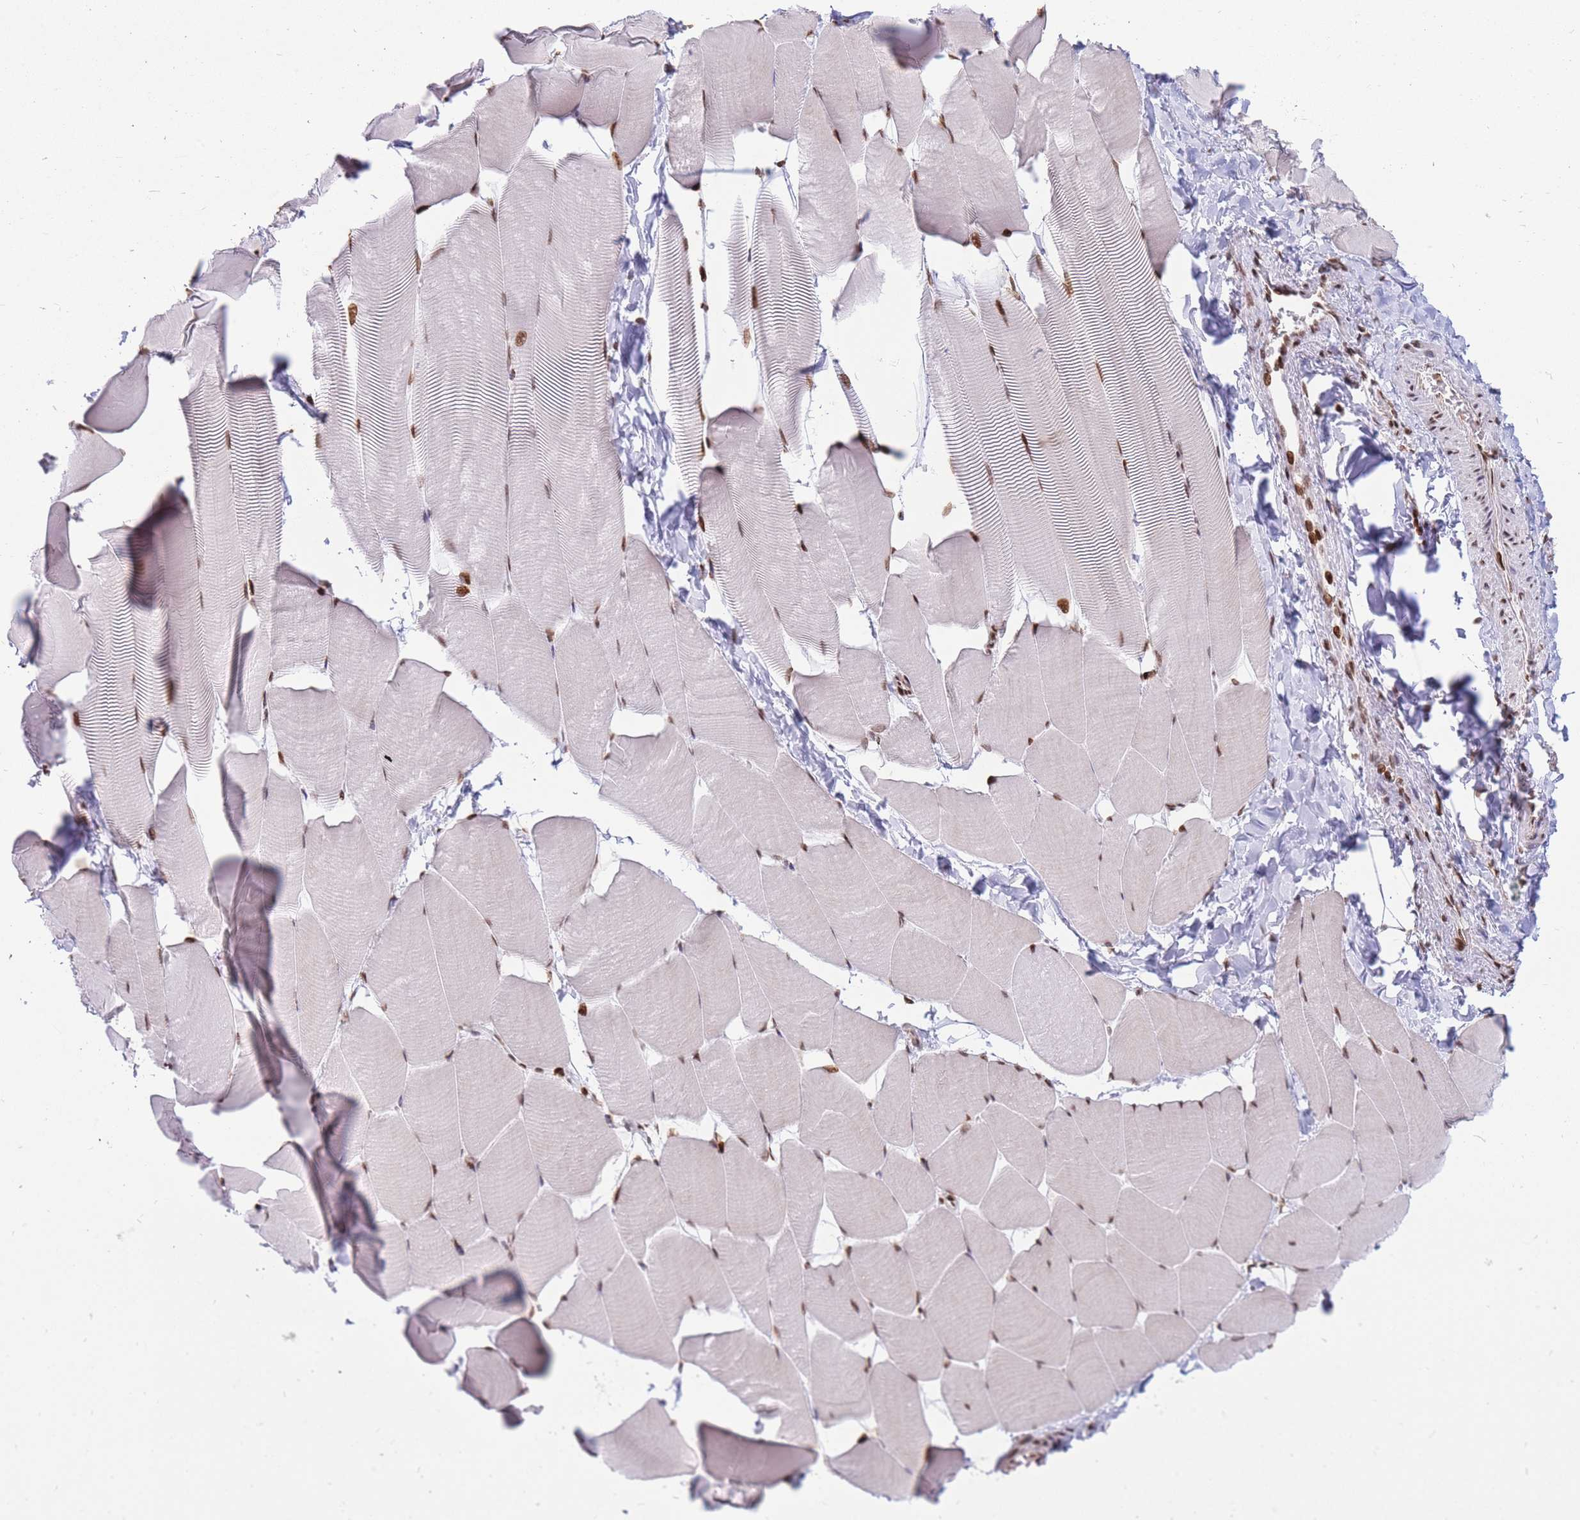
{"staining": {"intensity": "moderate", "quantity": ">75%", "location": "nuclear"}, "tissue": "skeletal muscle", "cell_type": "Myocytes", "image_type": "normal", "snomed": [{"axis": "morphology", "description": "Normal tissue, NOS"}, {"axis": "topography", "description": "Skeletal muscle"}], "caption": "IHC staining of benign skeletal muscle, which shows medium levels of moderate nuclear positivity in approximately >75% of myocytes indicating moderate nuclear protein expression. The staining was performed using DAB (brown) for protein detection and nuclei were counterstained in hematoxylin (blue).", "gene": "SHISAL1", "patient": {"sex": "male", "age": 25}}